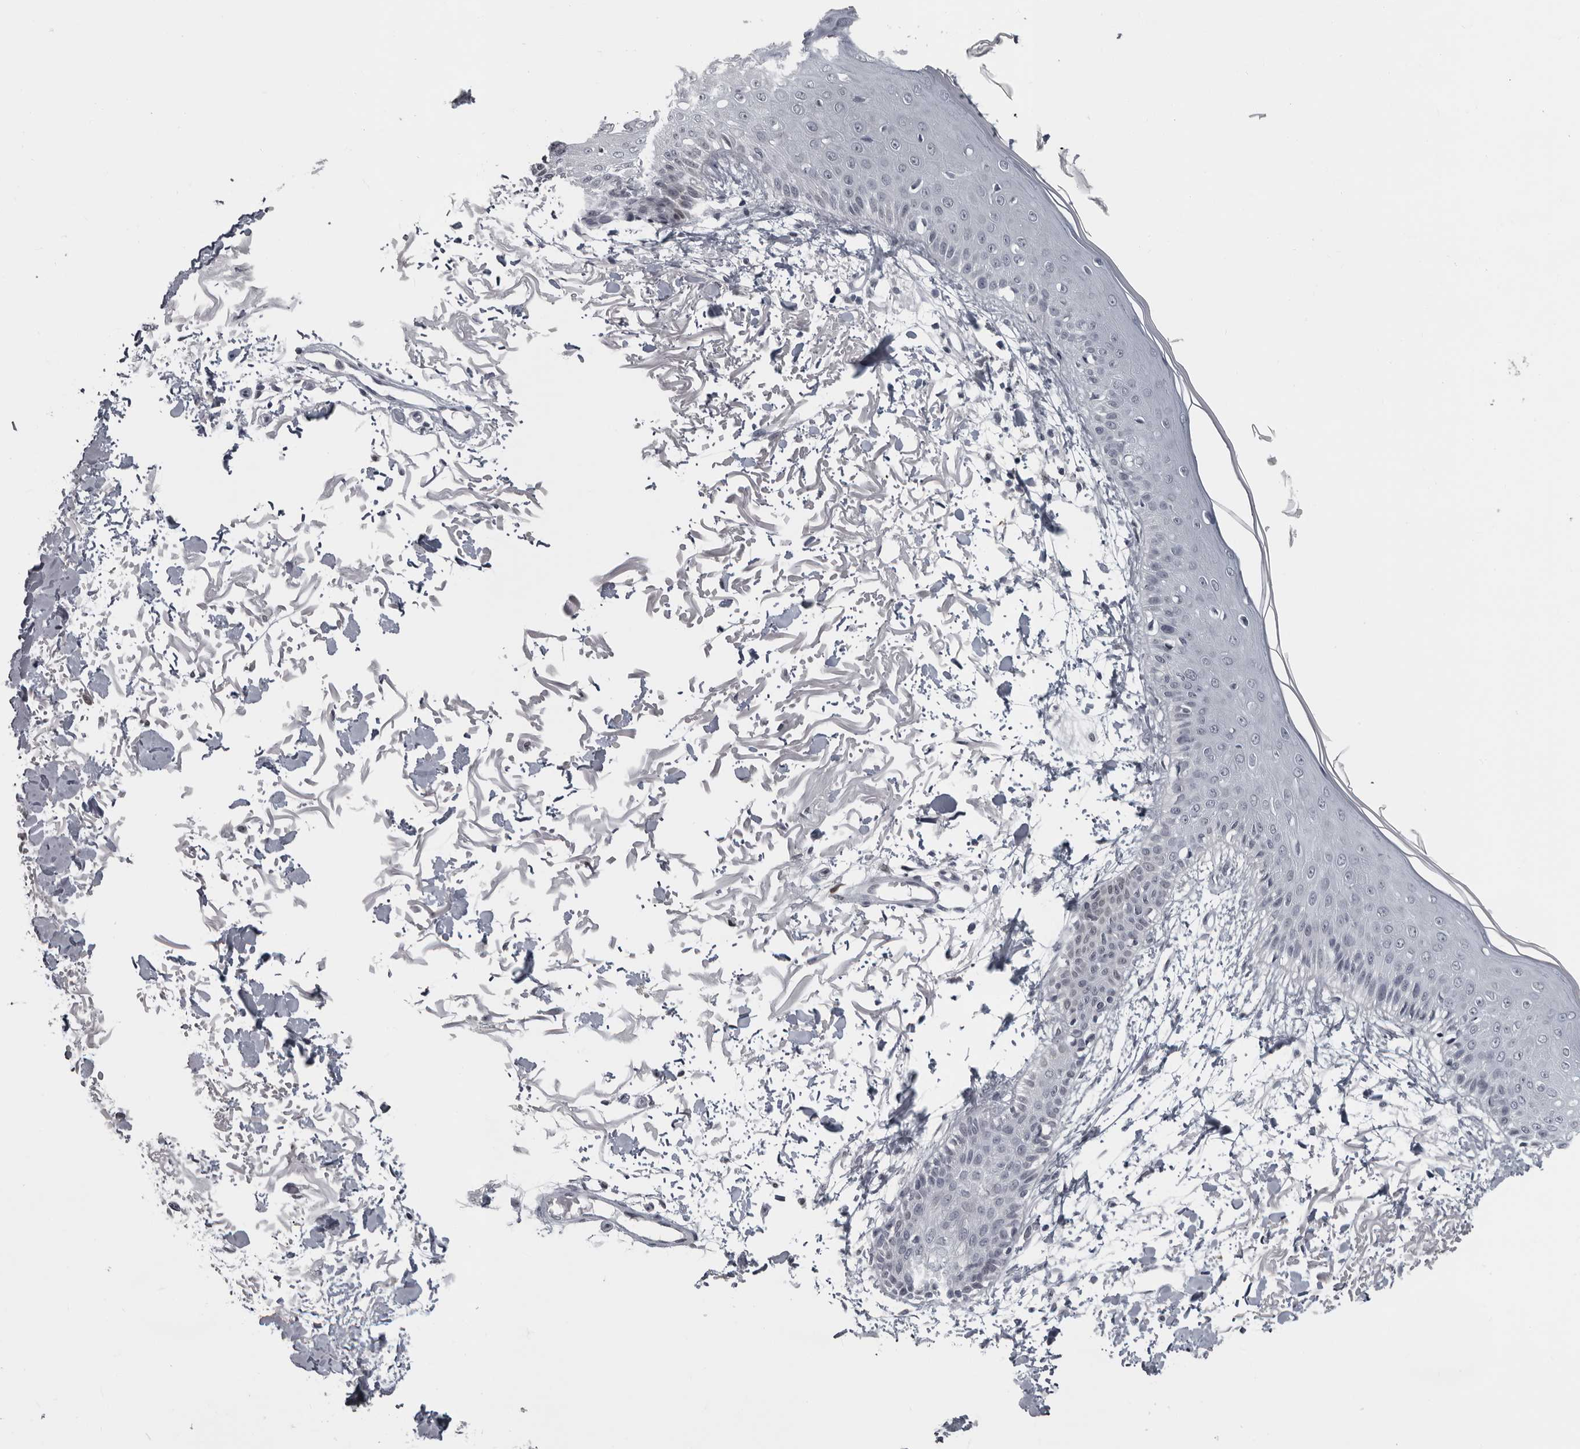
{"staining": {"intensity": "negative", "quantity": "none", "location": "none"}, "tissue": "skin", "cell_type": "Fibroblasts", "image_type": "normal", "snomed": [{"axis": "morphology", "description": "Normal tissue, NOS"}, {"axis": "morphology", "description": "Squamous cell carcinoma, NOS"}, {"axis": "topography", "description": "Skin"}, {"axis": "topography", "description": "Peripheral nerve tissue"}], "caption": "Skin was stained to show a protein in brown. There is no significant expression in fibroblasts. (DAB IHC visualized using brightfield microscopy, high magnification).", "gene": "LZIC", "patient": {"sex": "male", "age": 83}}